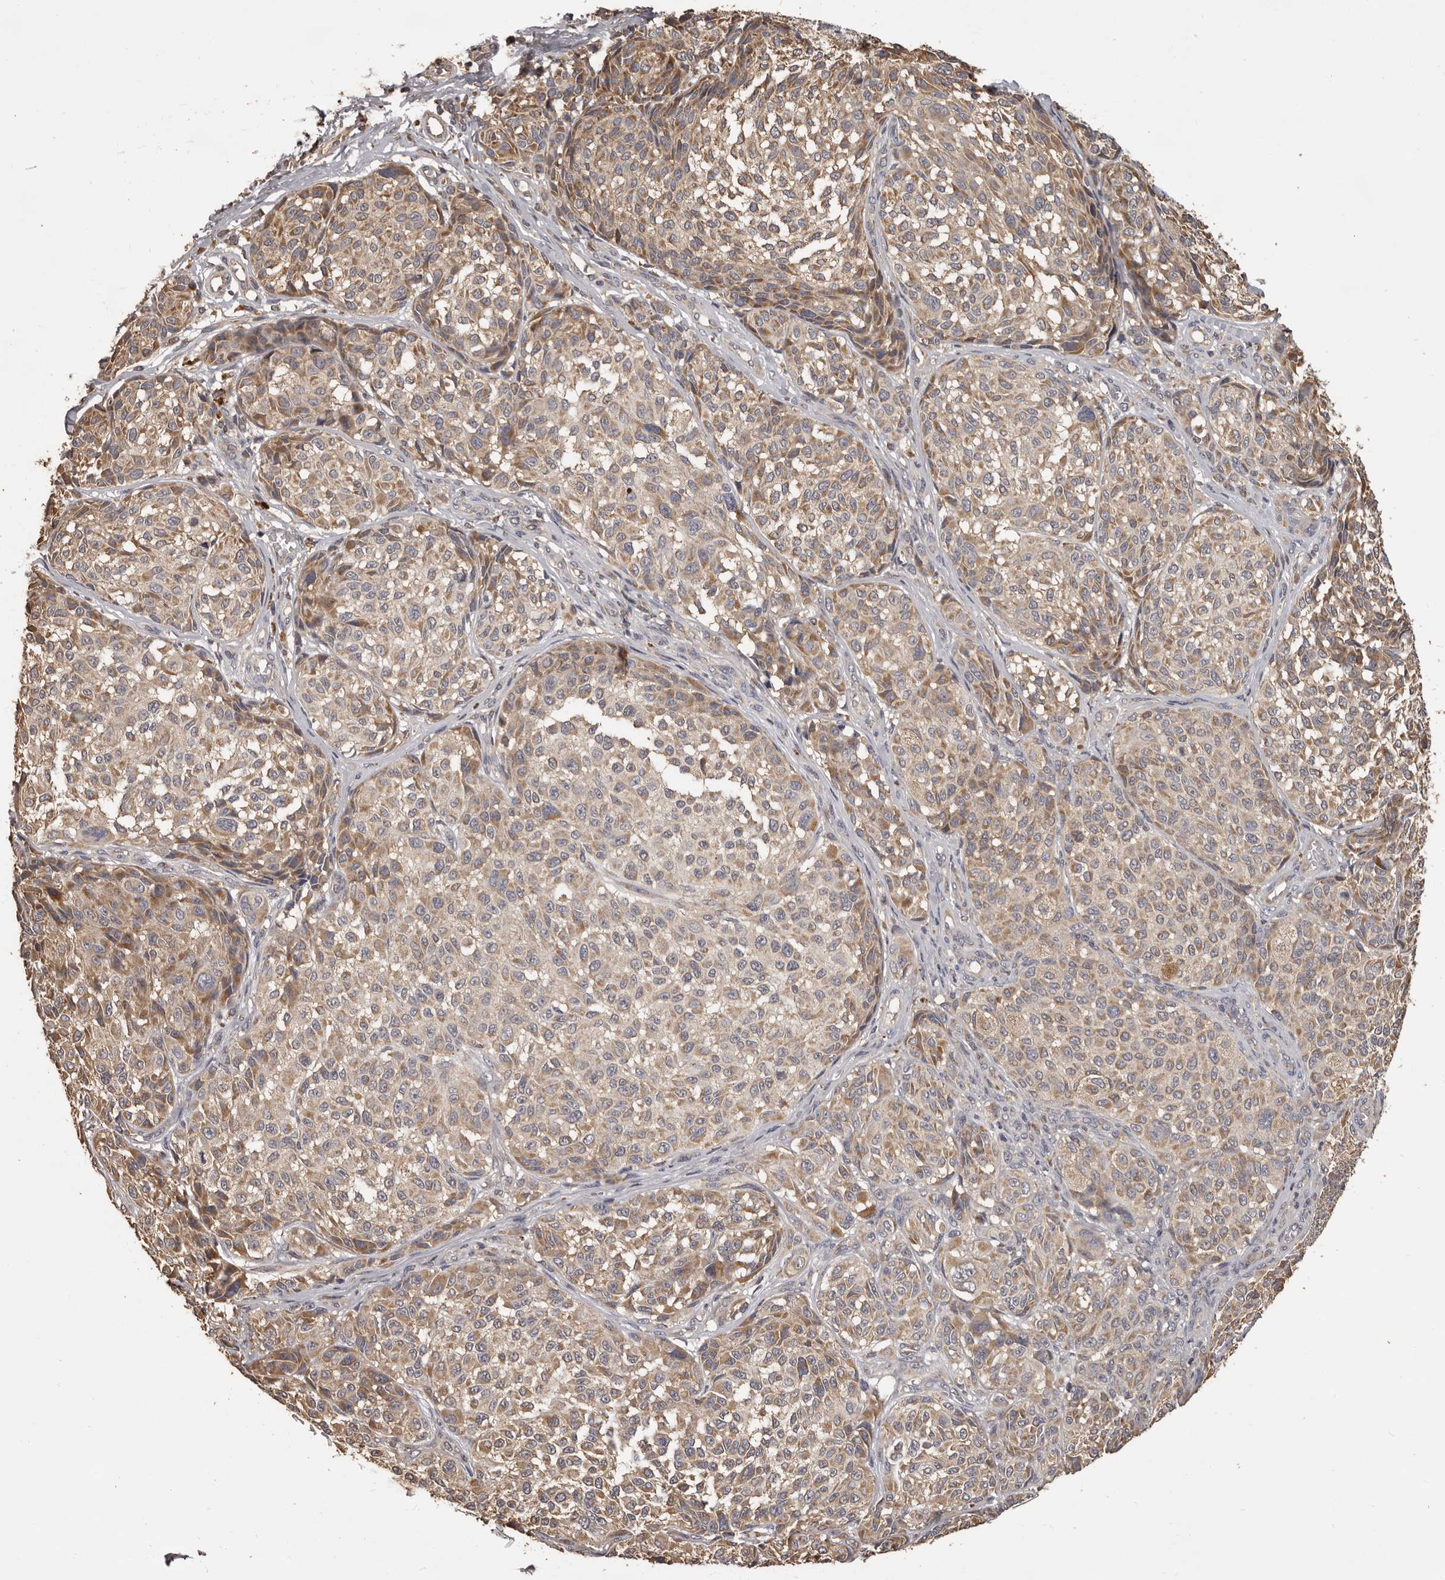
{"staining": {"intensity": "moderate", "quantity": ">75%", "location": "cytoplasmic/membranous"}, "tissue": "melanoma", "cell_type": "Tumor cells", "image_type": "cancer", "snomed": [{"axis": "morphology", "description": "Malignant melanoma, NOS"}, {"axis": "topography", "description": "Skin"}], "caption": "Immunohistochemistry staining of malignant melanoma, which exhibits medium levels of moderate cytoplasmic/membranous expression in approximately >75% of tumor cells indicating moderate cytoplasmic/membranous protein positivity. The staining was performed using DAB (brown) for protein detection and nuclei were counterstained in hematoxylin (blue).", "gene": "MGAT5", "patient": {"sex": "male", "age": 83}}